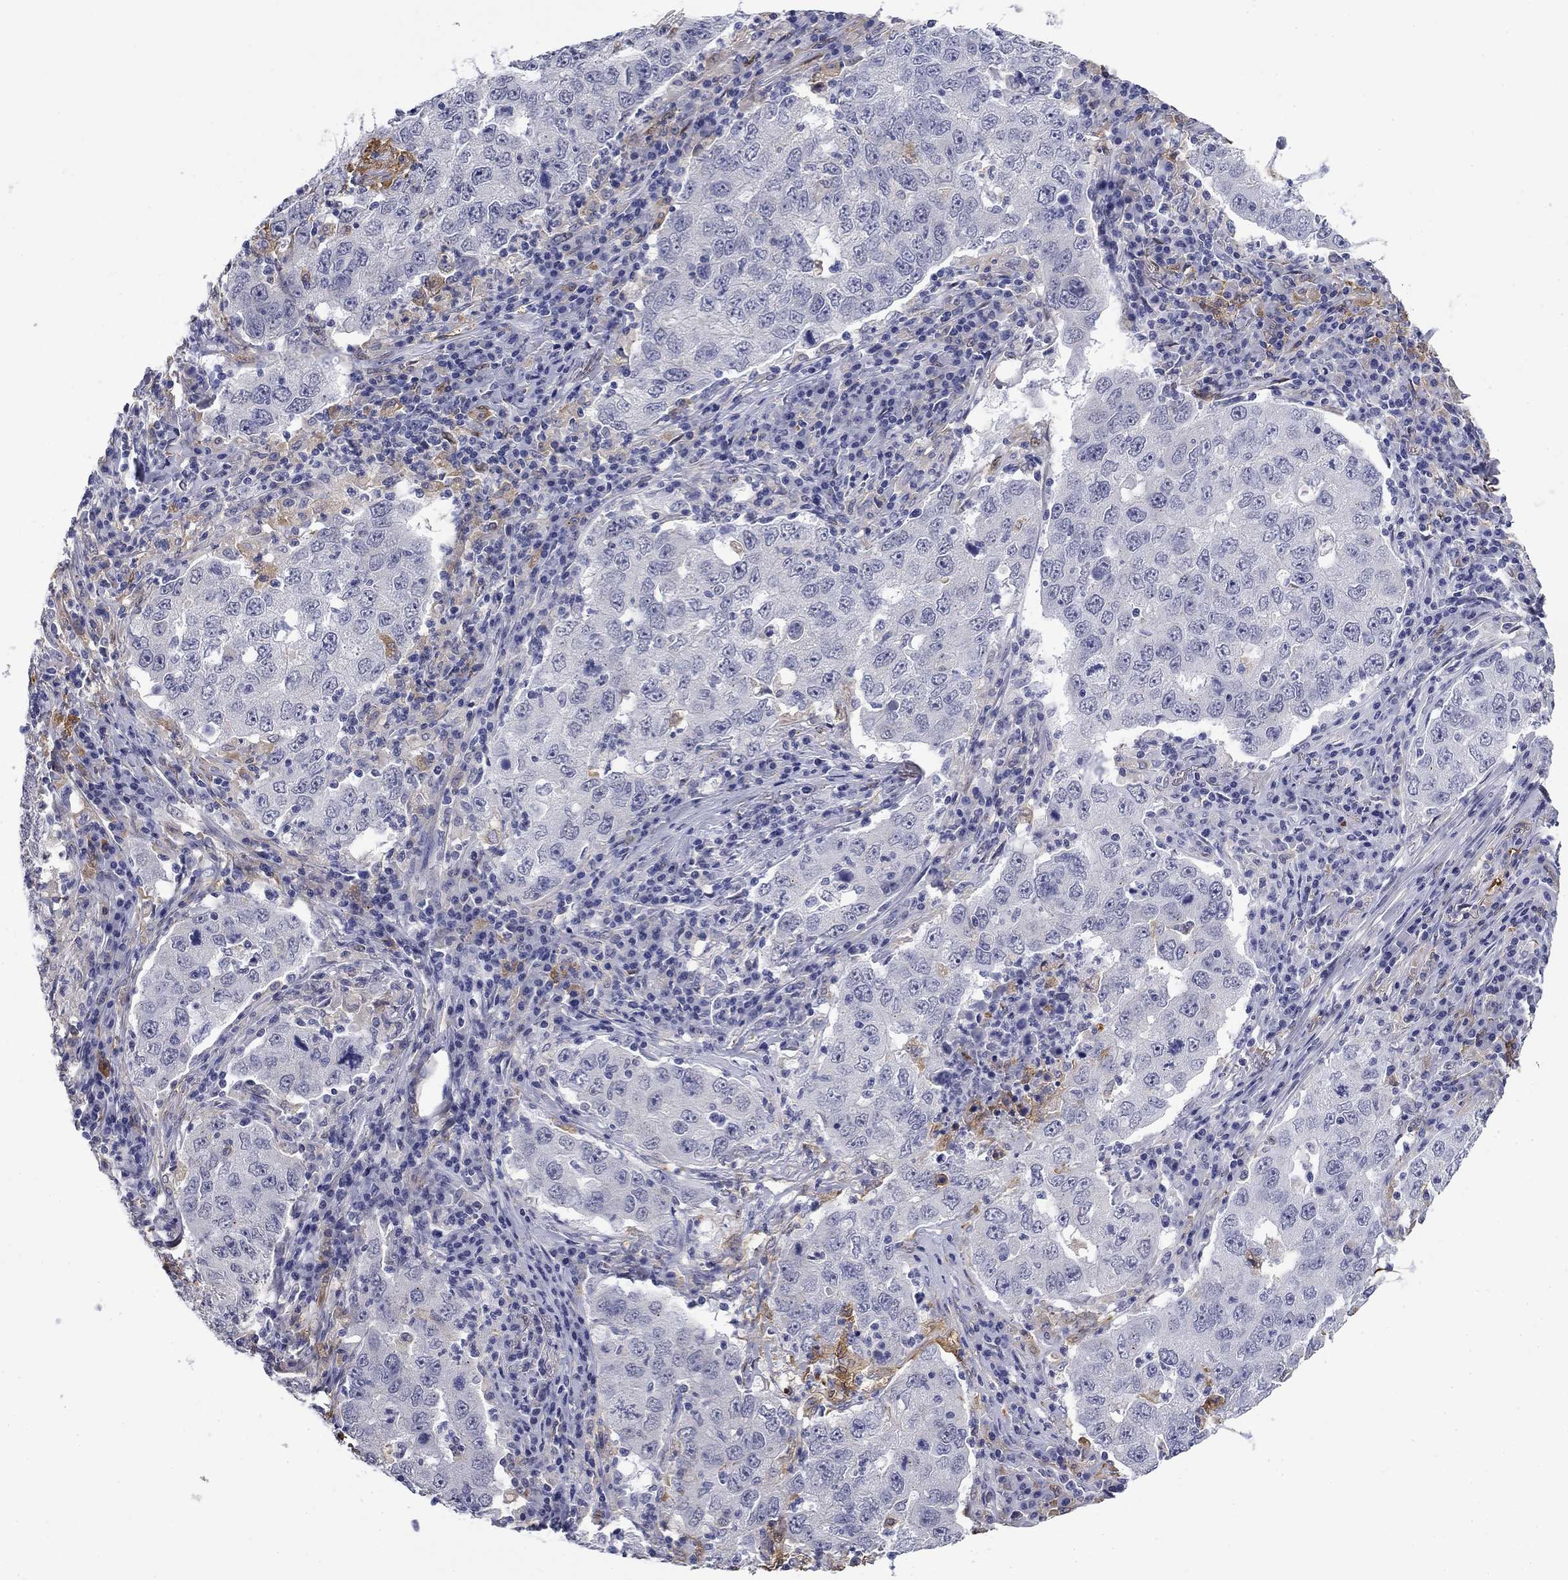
{"staining": {"intensity": "negative", "quantity": "none", "location": "none"}, "tissue": "lung cancer", "cell_type": "Tumor cells", "image_type": "cancer", "snomed": [{"axis": "morphology", "description": "Adenocarcinoma, NOS"}, {"axis": "topography", "description": "Lung"}], "caption": "IHC photomicrograph of human lung cancer stained for a protein (brown), which shows no positivity in tumor cells.", "gene": "BCL2L14", "patient": {"sex": "male", "age": 73}}